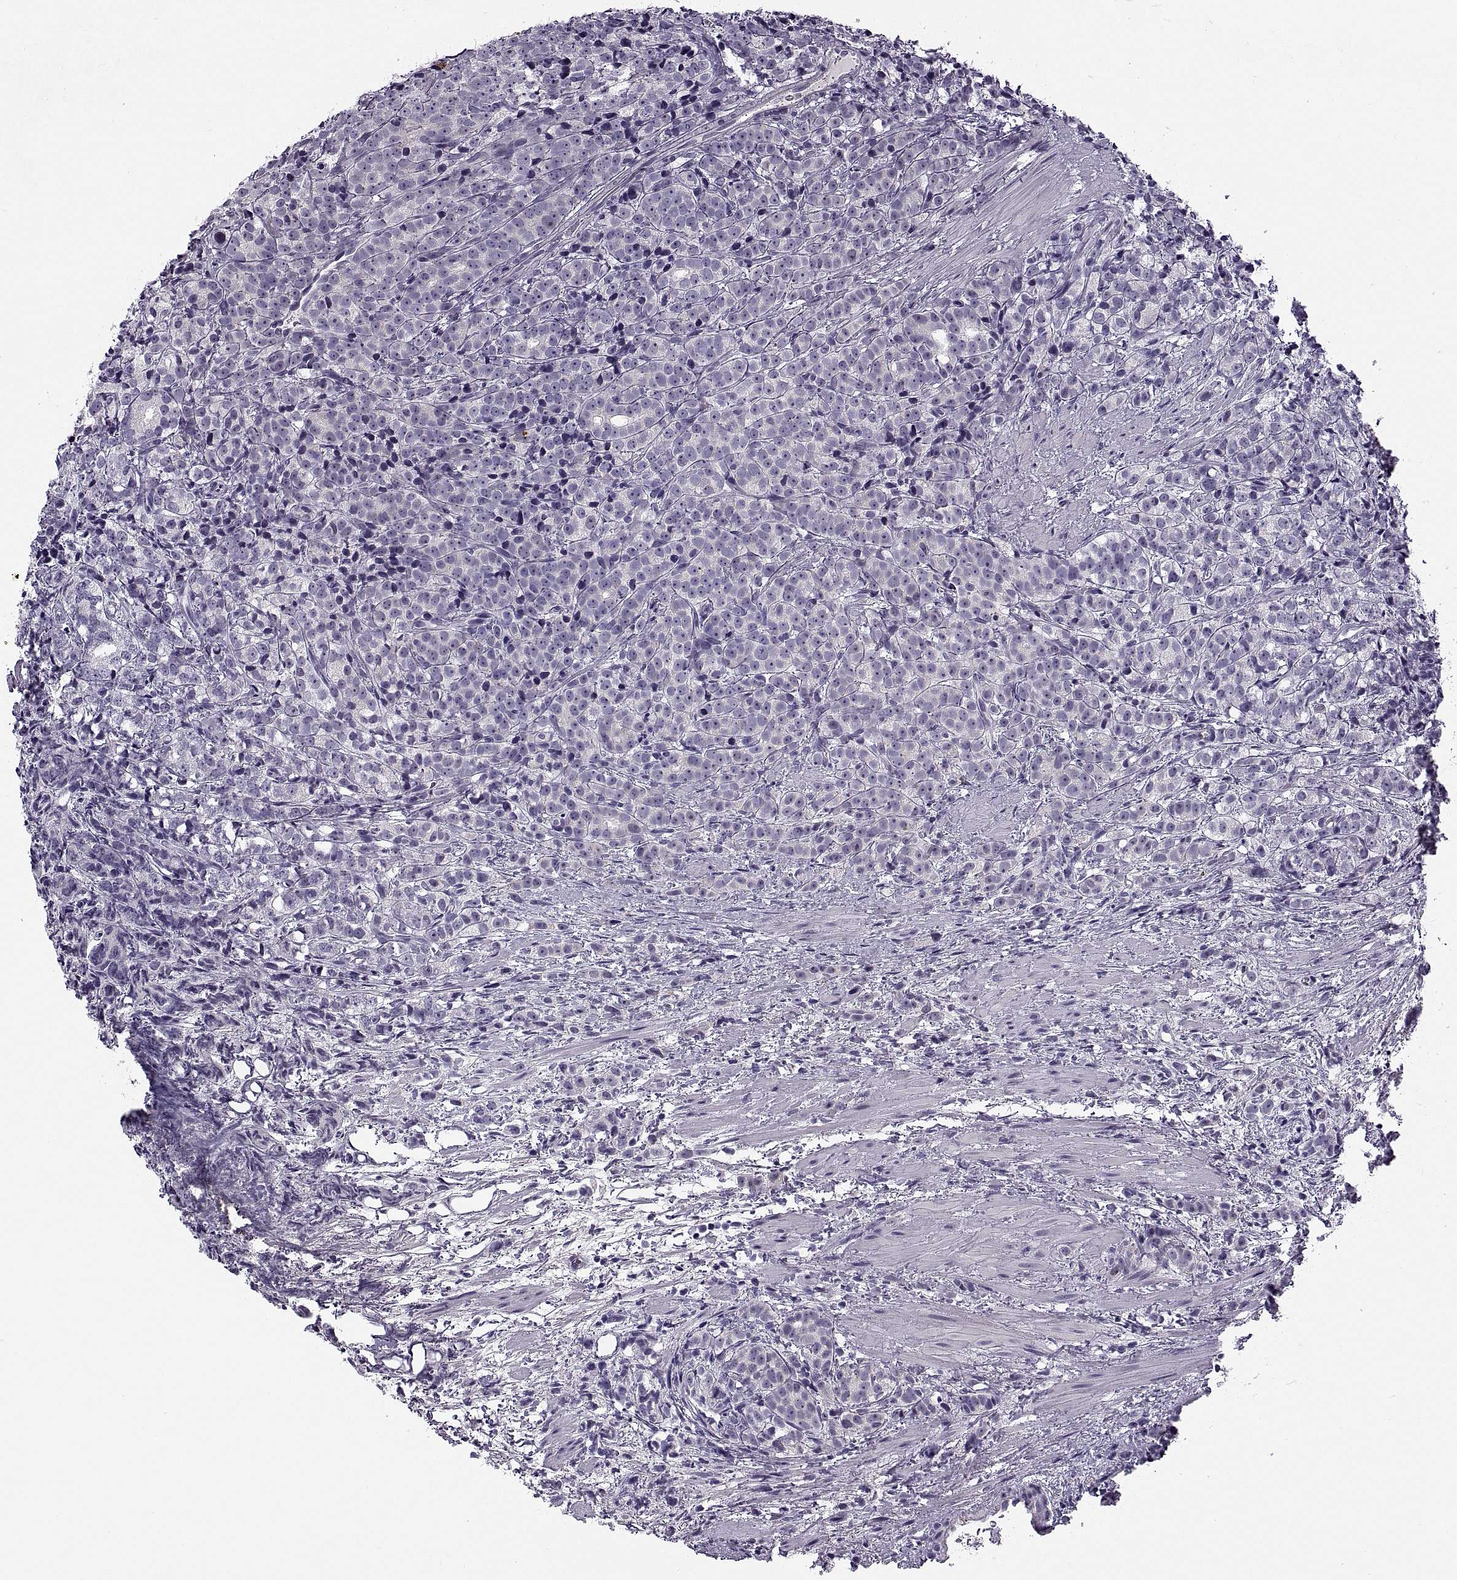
{"staining": {"intensity": "negative", "quantity": "none", "location": "none"}, "tissue": "prostate cancer", "cell_type": "Tumor cells", "image_type": "cancer", "snomed": [{"axis": "morphology", "description": "Adenocarcinoma, High grade"}, {"axis": "topography", "description": "Prostate"}], "caption": "A micrograph of human prostate cancer is negative for staining in tumor cells.", "gene": "MAGEB1", "patient": {"sex": "male", "age": 53}}